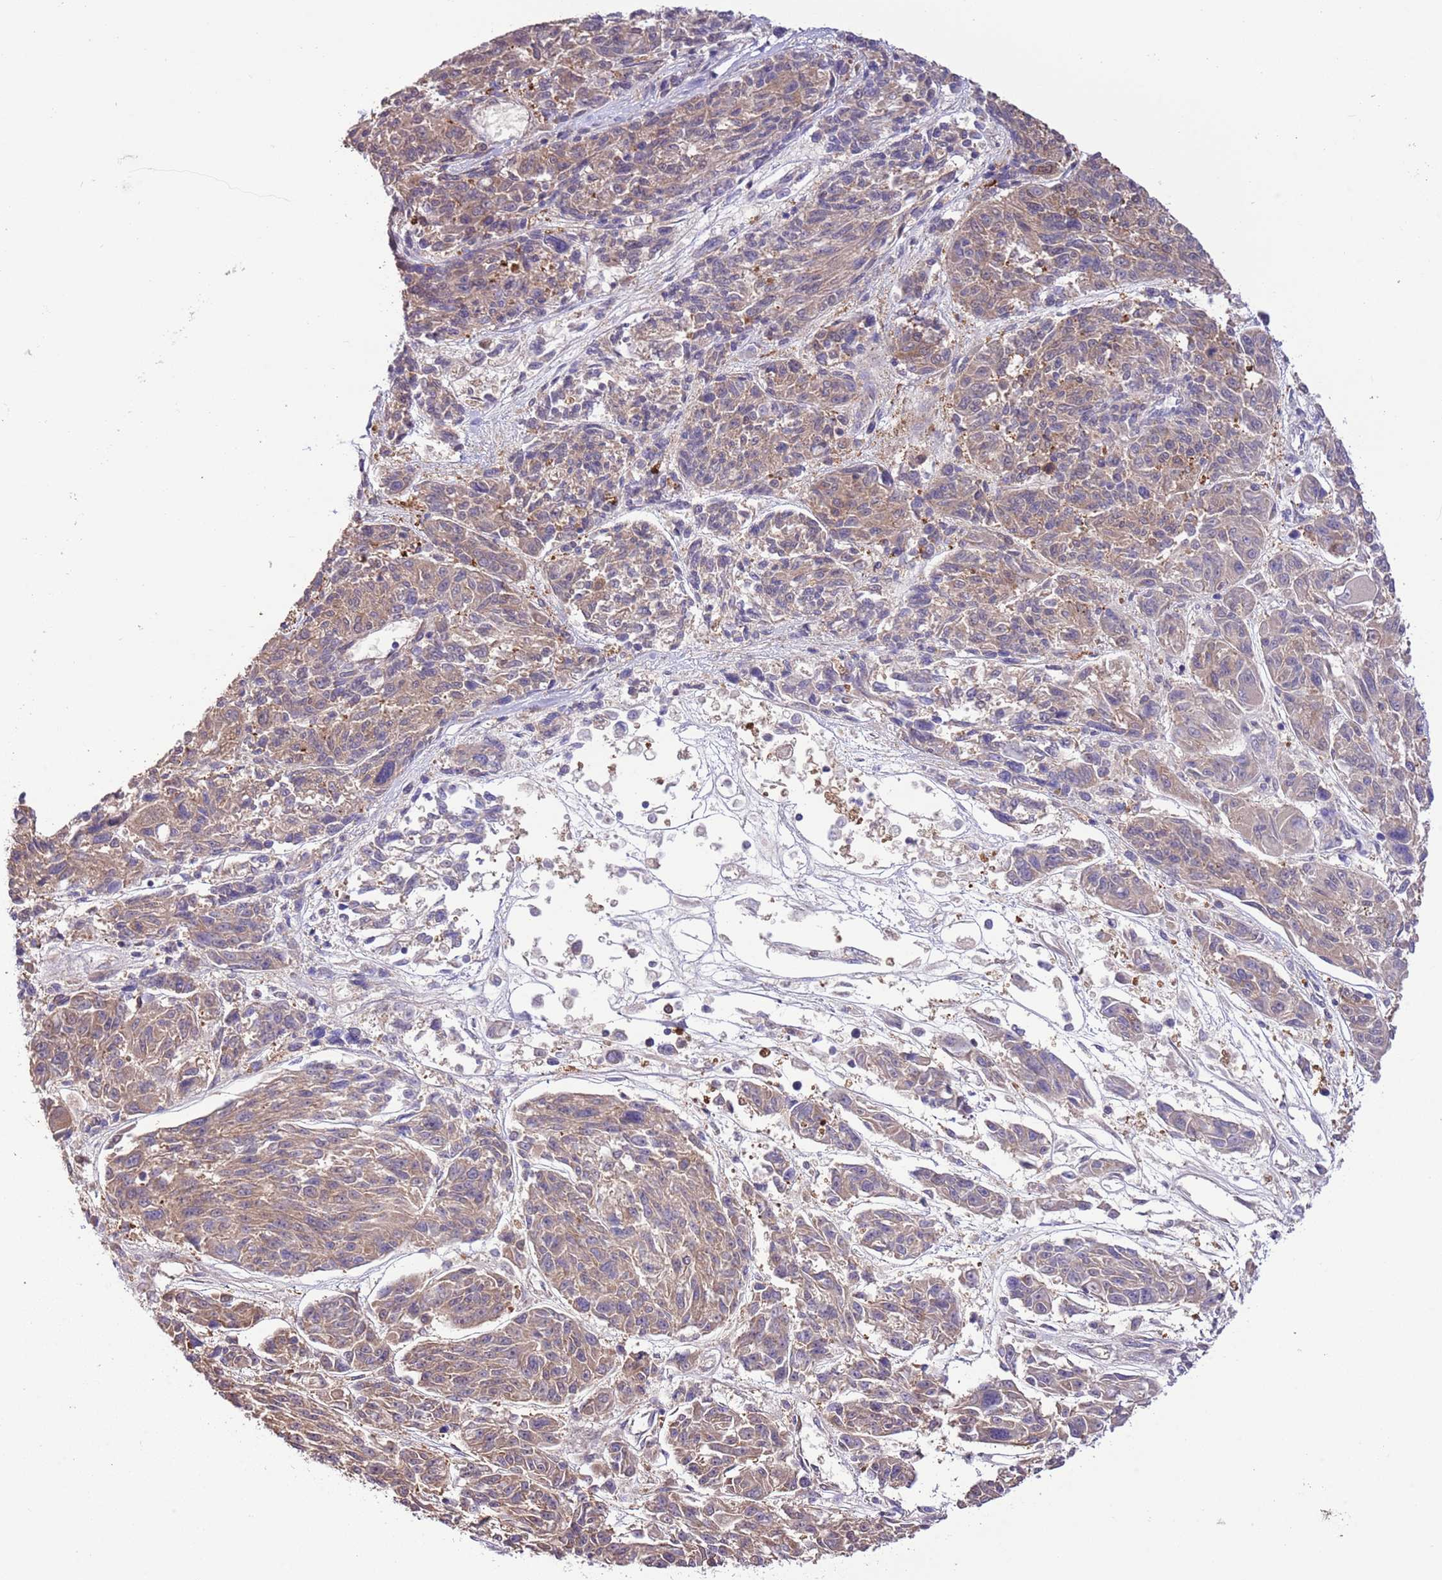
{"staining": {"intensity": "moderate", "quantity": ">75%", "location": "cytoplasmic/membranous"}, "tissue": "melanoma", "cell_type": "Tumor cells", "image_type": "cancer", "snomed": [{"axis": "morphology", "description": "Malignant melanoma, NOS"}, {"axis": "topography", "description": "Skin"}], "caption": "Tumor cells display medium levels of moderate cytoplasmic/membranous staining in about >75% of cells in malignant melanoma. Nuclei are stained in blue.", "gene": "PRR32", "patient": {"sex": "male", "age": 53}}